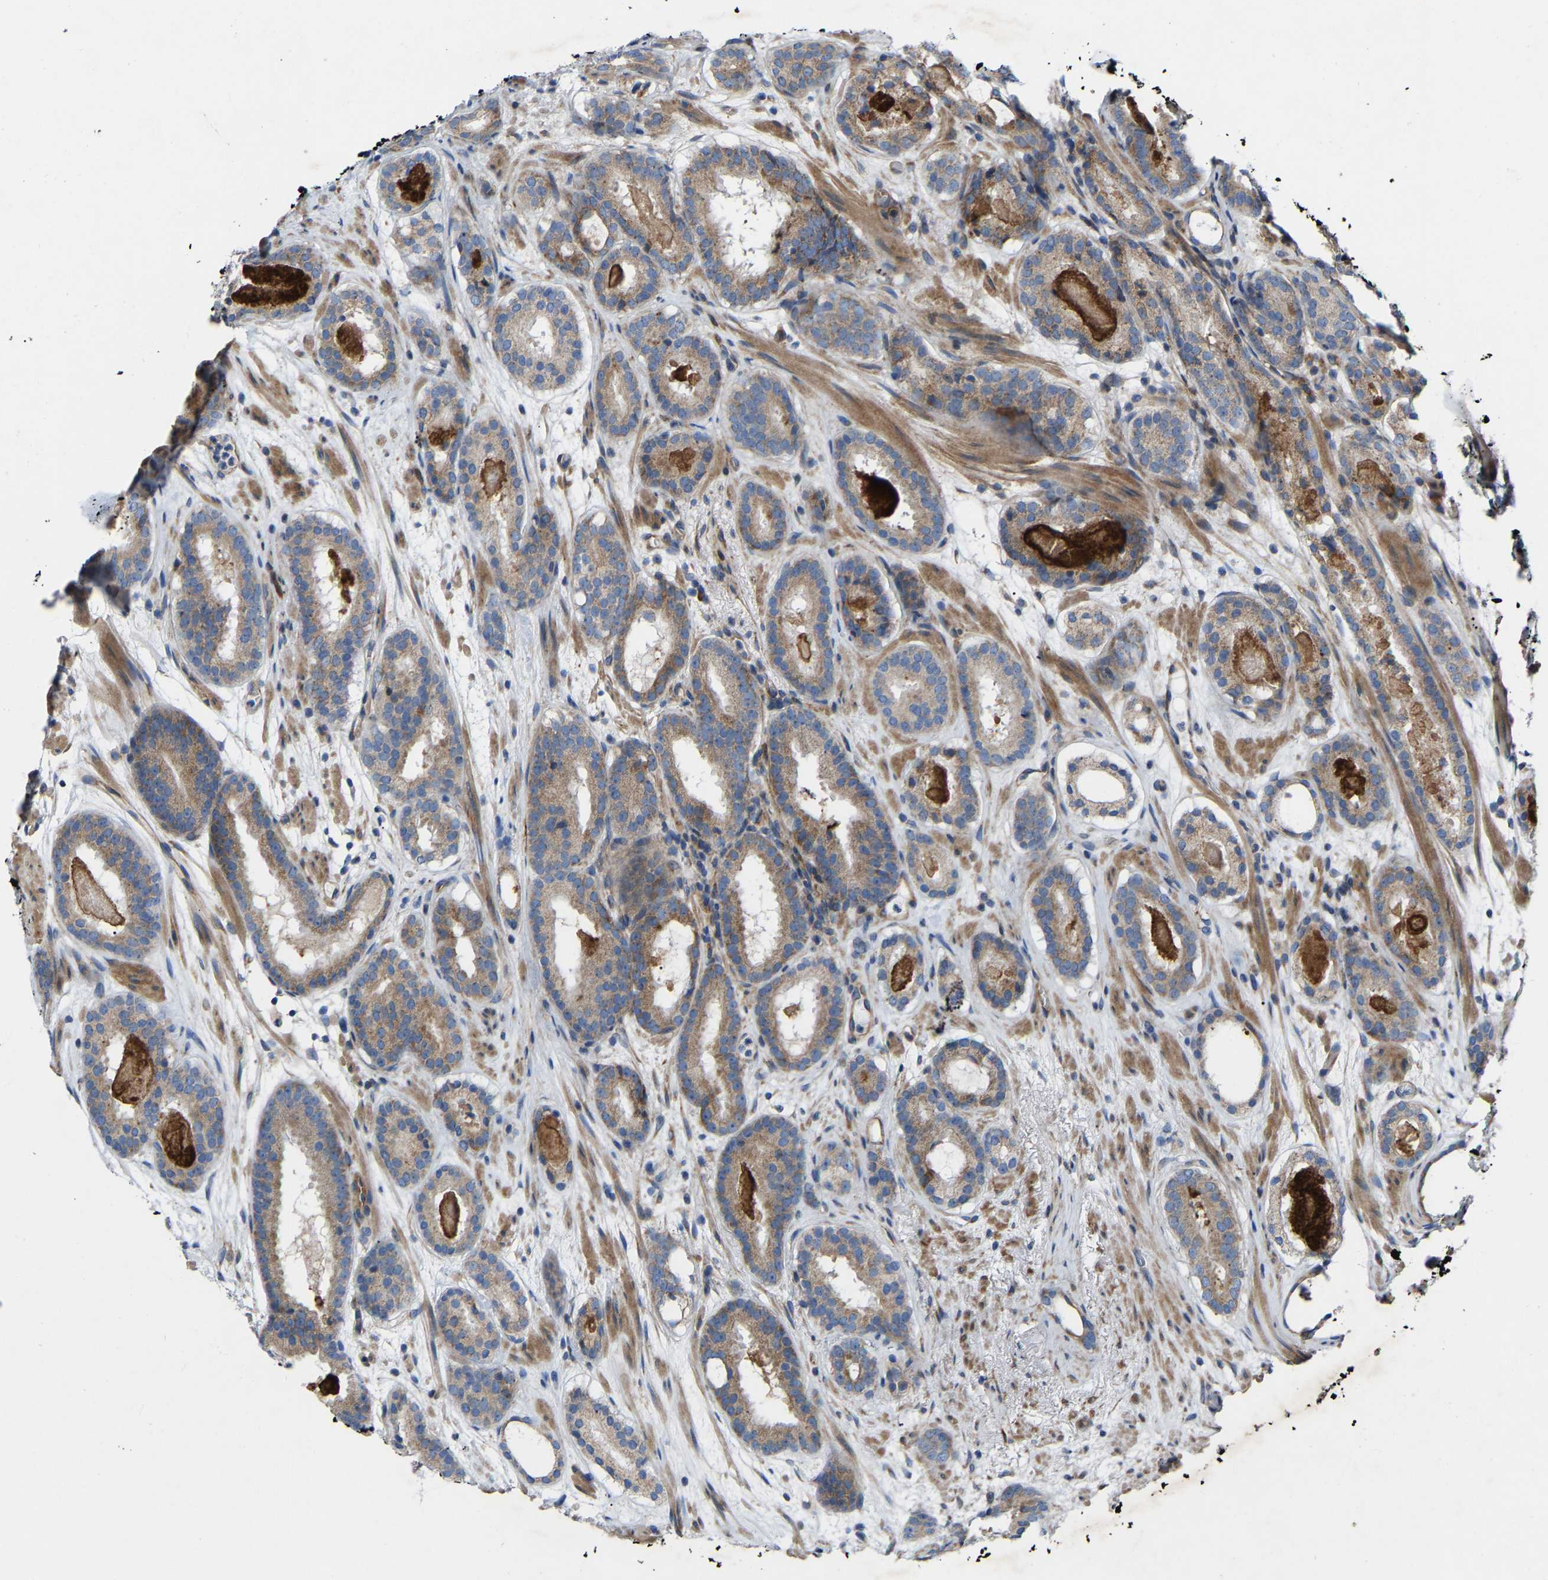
{"staining": {"intensity": "moderate", "quantity": ">75%", "location": "cytoplasmic/membranous"}, "tissue": "prostate cancer", "cell_type": "Tumor cells", "image_type": "cancer", "snomed": [{"axis": "morphology", "description": "Adenocarcinoma, Low grade"}, {"axis": "topography", "description": "Prostate"}], "caption": "Immunohistochemistry (DAB) staining of prostate low-grade adenocarcinoma demonstrates moderate cytoplasmic/membranous protein staining in approximately >75% of tumor cells. (Brightfield microscopy of DAB IHC at high magnification).", "gene": "TOR1B", "patient": {"sex": "male", "age": 69}}